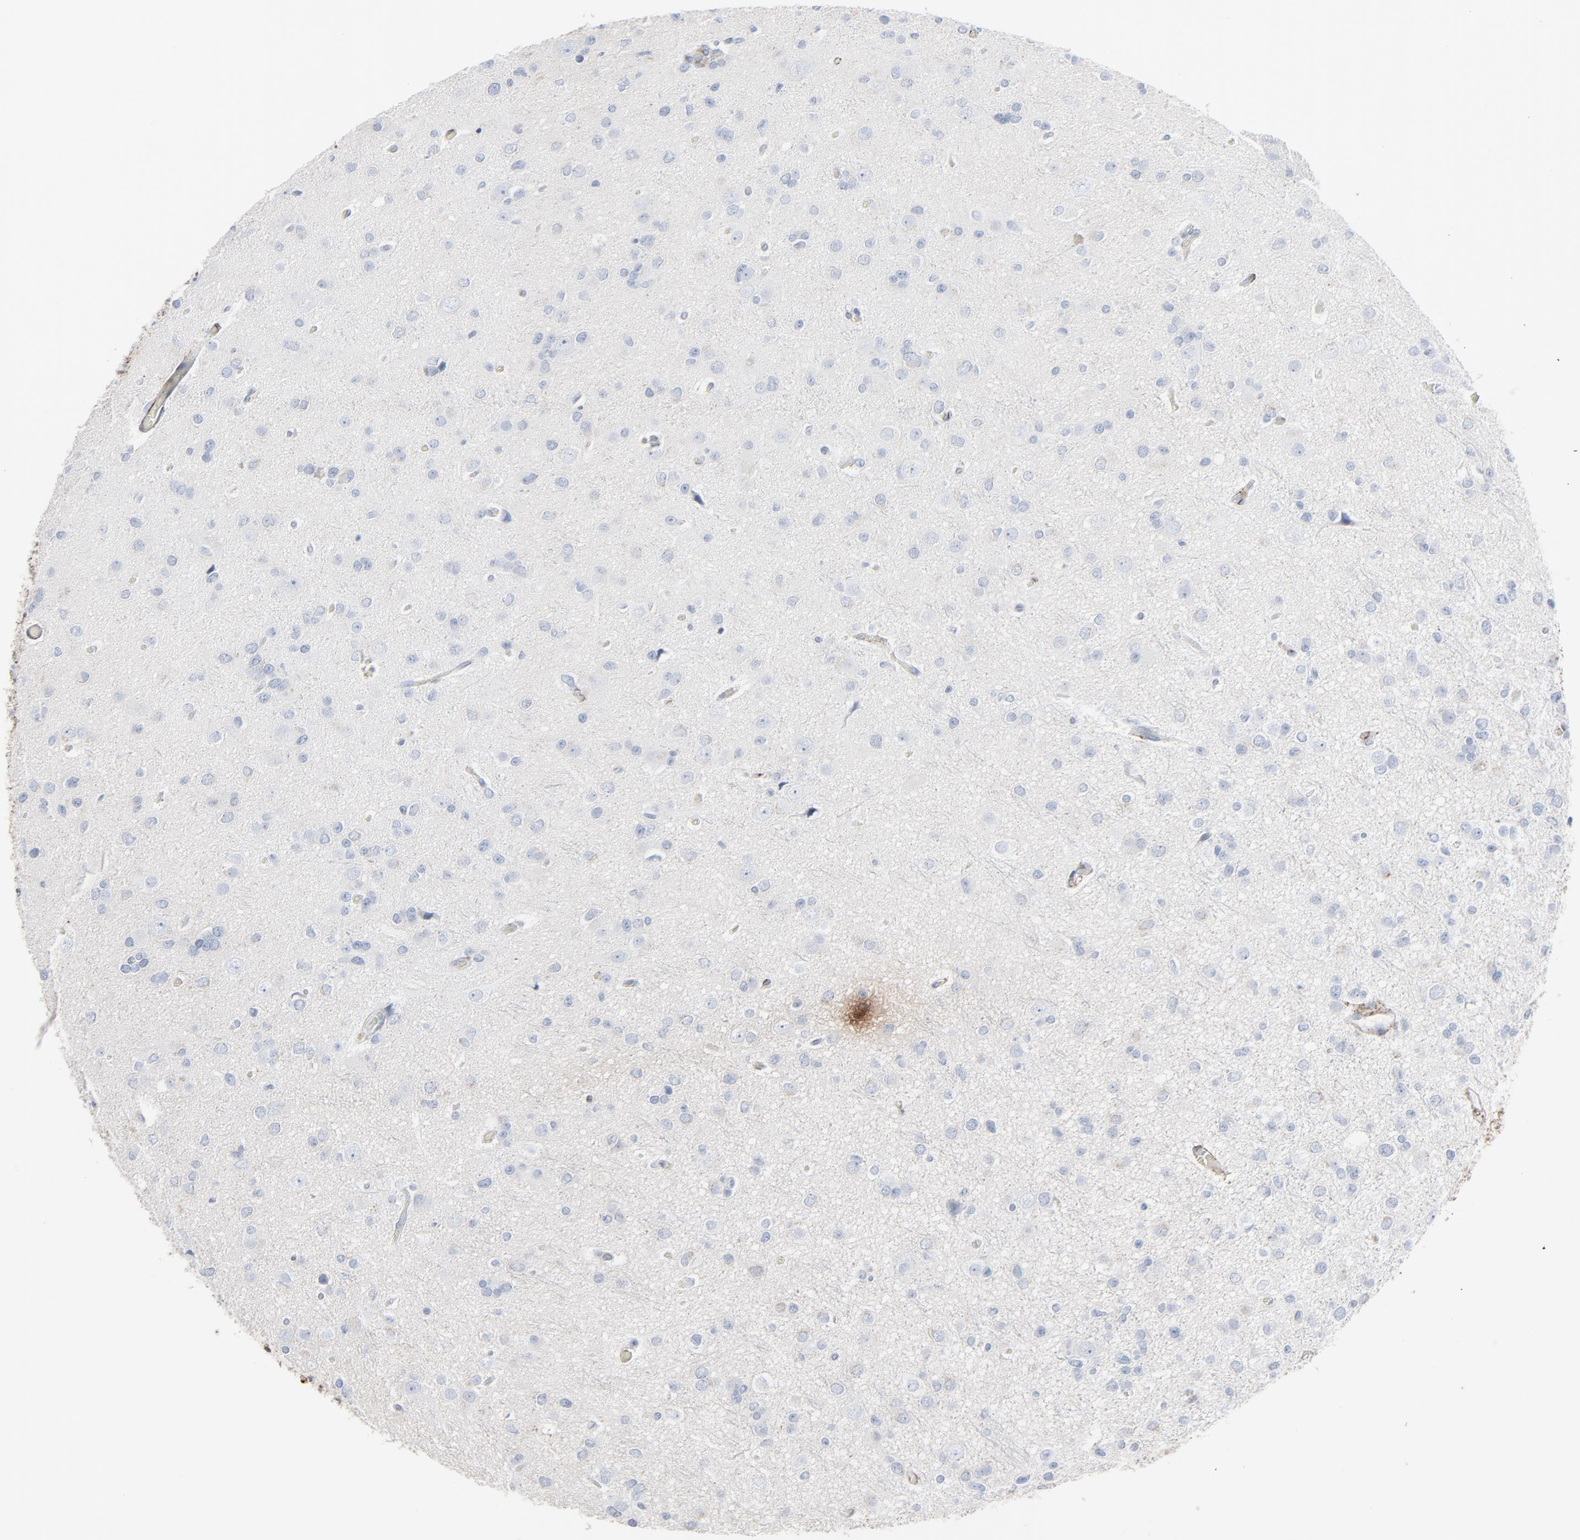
{"staining": {"intensity": "weak", "quantity": "<25%", "location": "cytoplasmic/membranous"}, "tissue": "glioma", "cell_type": "Tumor cells", "image_type": "cancer", "snomed": [{"axis": "morphology", "description": "Glioma, malignant, Low grade"}, {"axis": "topography", "description": "Brain"}], "caption": "Immunohistochemical staining of human low-grade glioma (malignant) shows no significant expression in tumor cells. (DAB immunohistochemistry (IHC) with hematoxylin counter stain).", "gene": "BGN", "patient": {"sex": "male", "age": 42}}